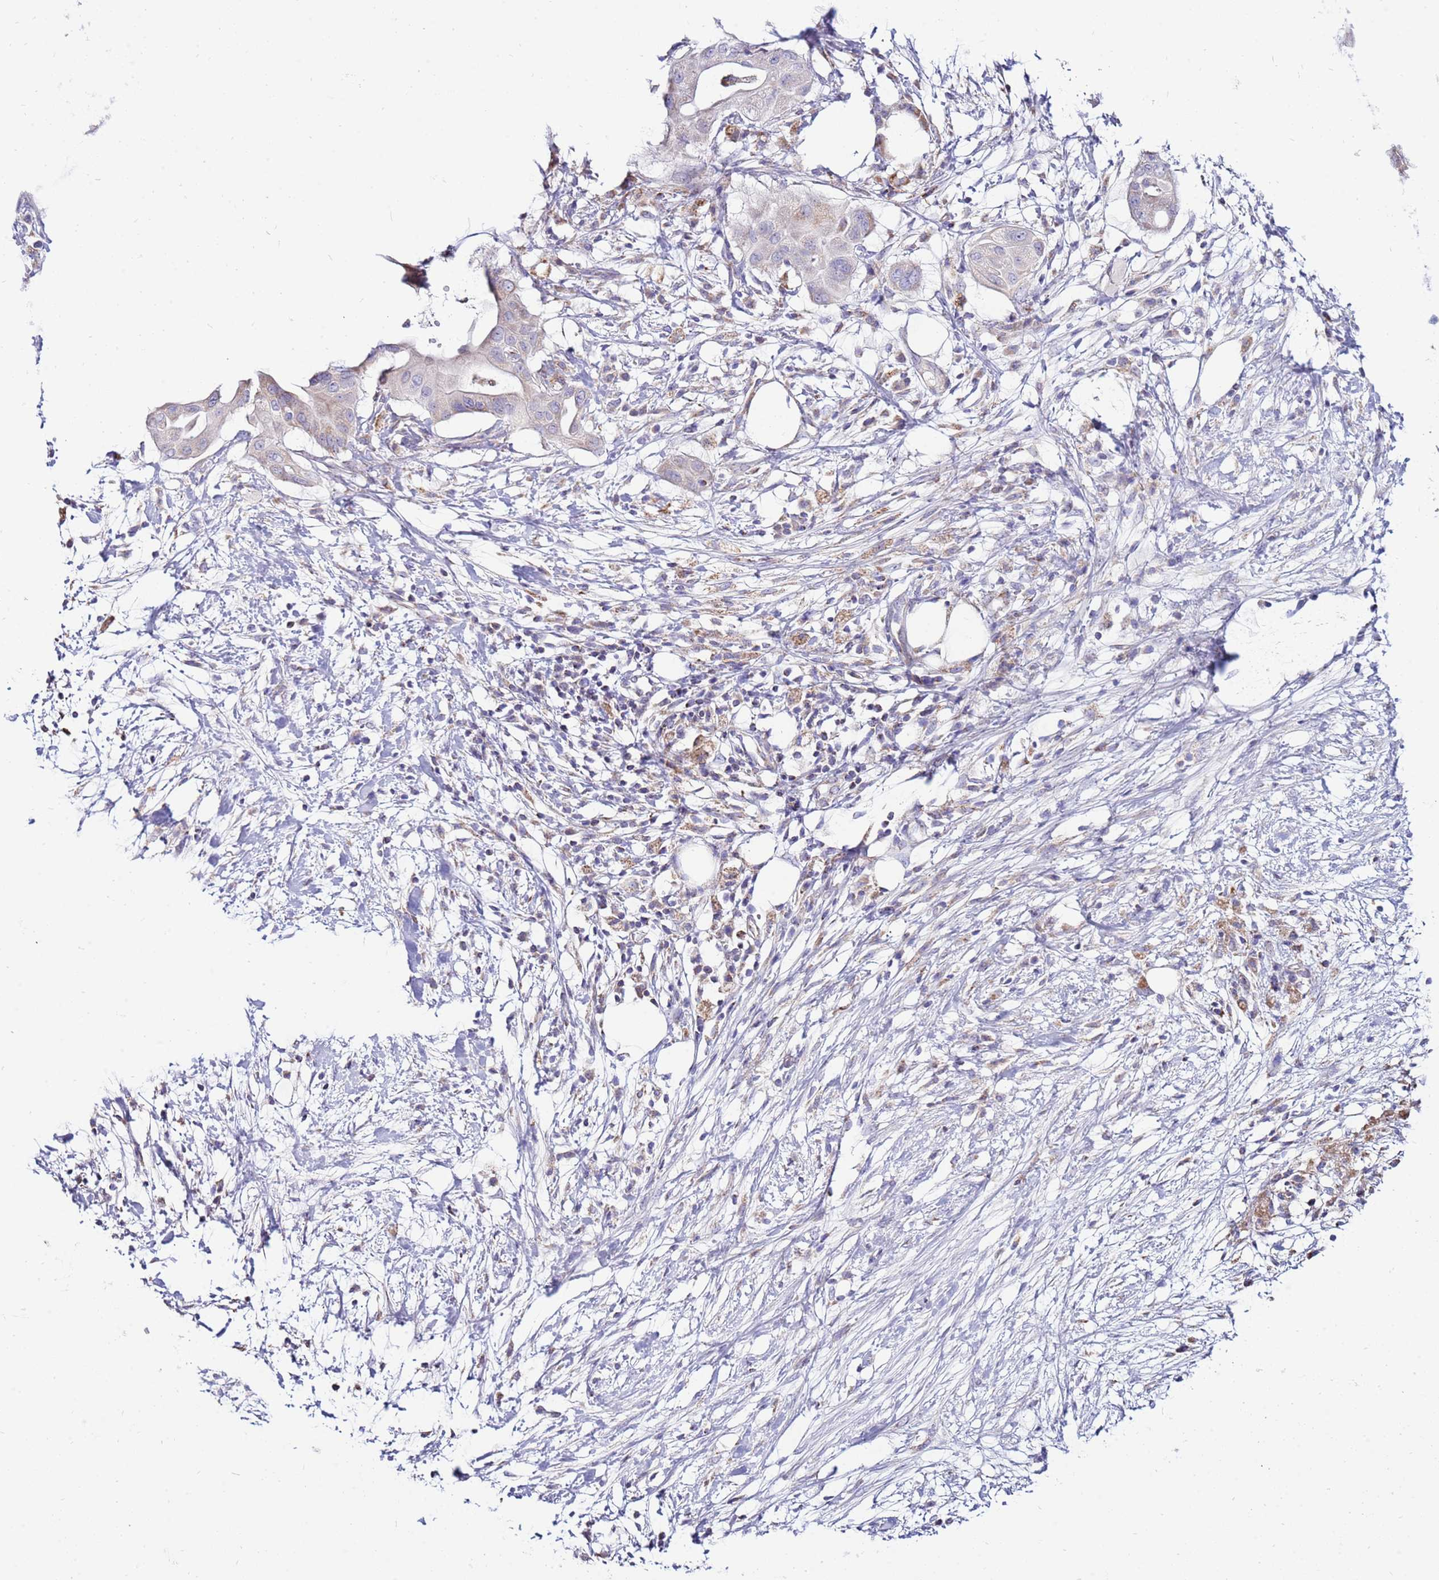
{"staining": {"intensity": "negative", "quantity": "none", "location": "none"}, "tissue": "pancreatic cancer", "cell_type": "Tumor cells", "image_type": "cancer", "snomed": [{"axis": "morphology", "description": "Adenocarcinoma, NOS"}, {"axis": "topography", "description": "Pancreas"}], "caption": "DAB (3,3'-diaminobenzidine) immunohistochemical staining of pancreatic cancer displays no significant positivity in tumor cells.", "gene": "IGF1R", "patient": {"sex": "male", "age": 68}}